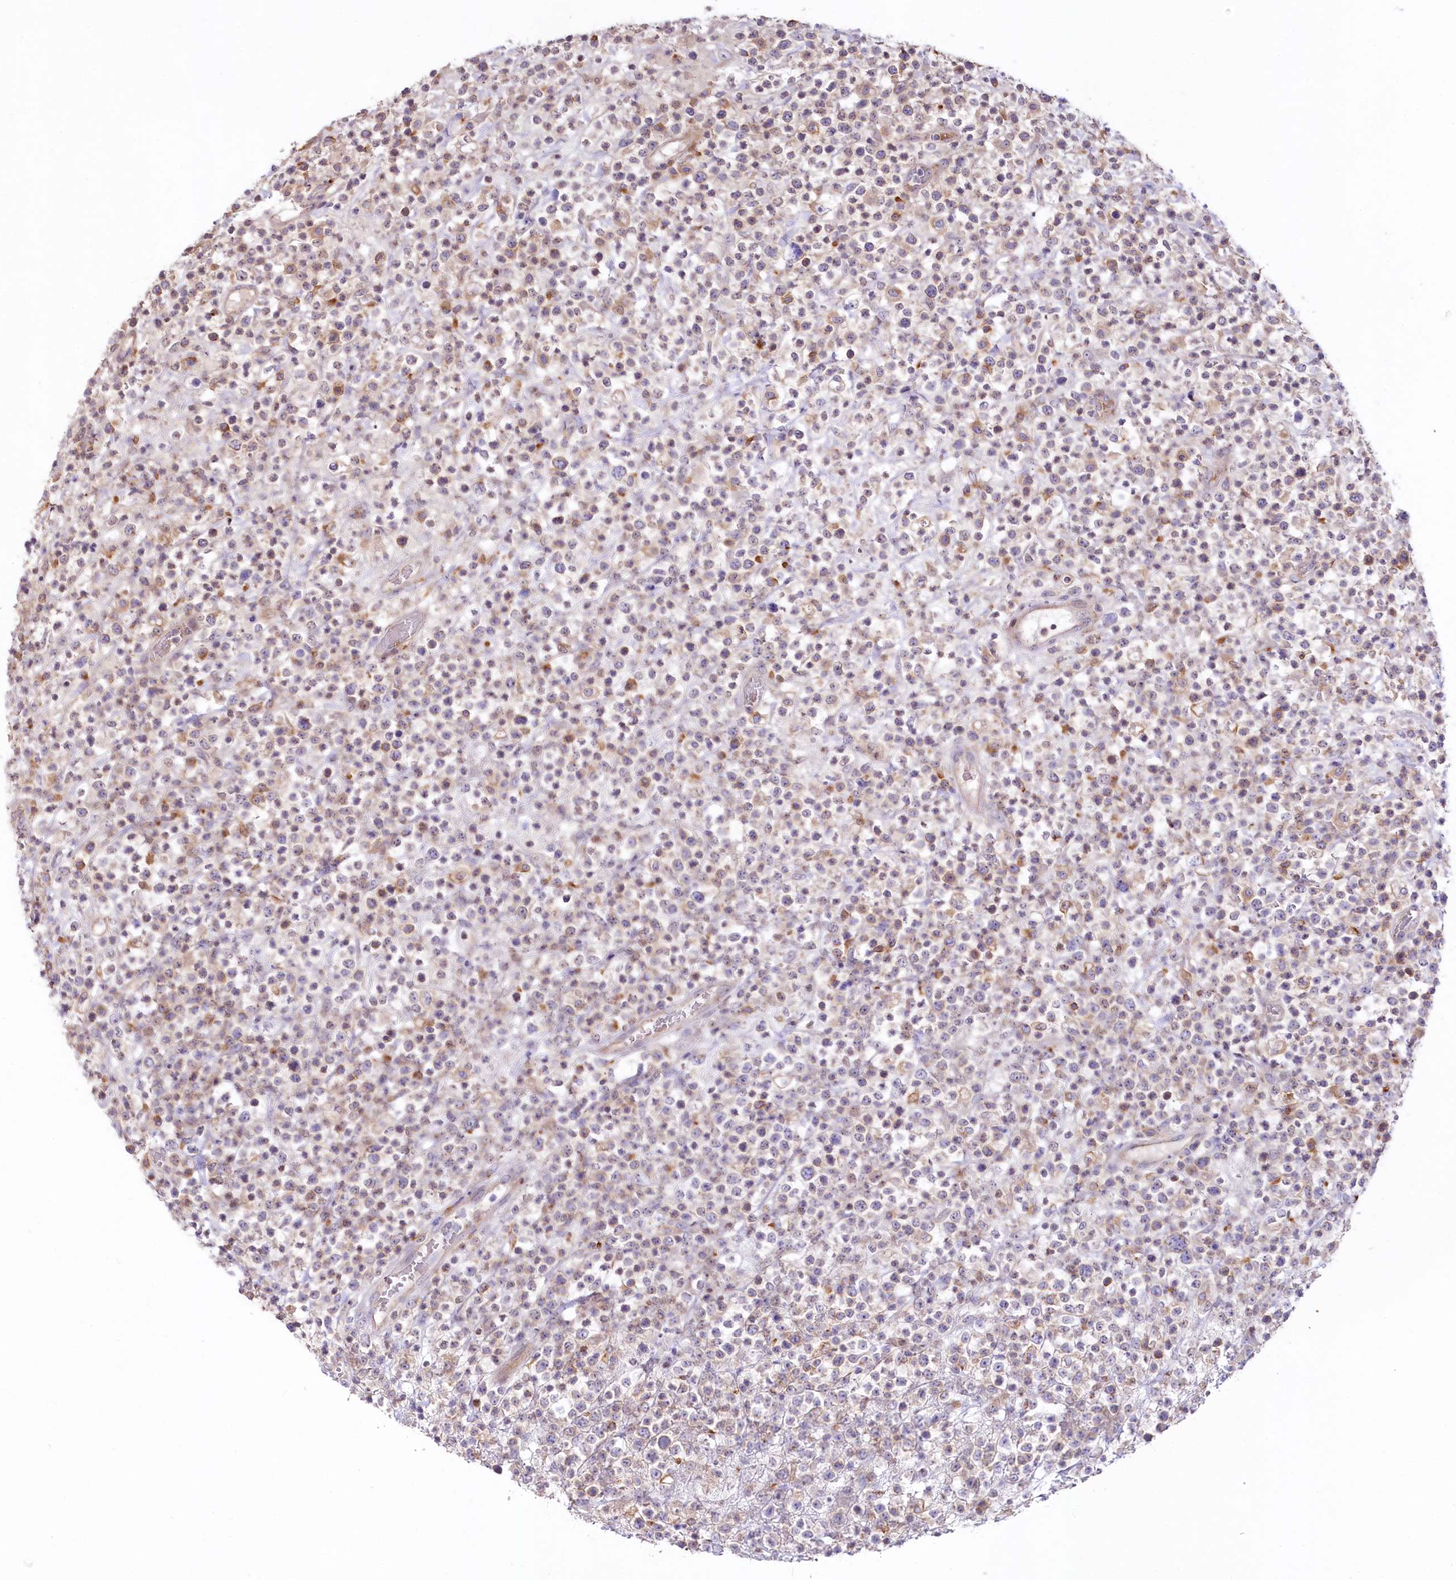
{"staining": {"intensity": "negative", "quantity": "none", "location": "none"}, "tissue": "lymphoma", "cell_type": "Tumor cells", "image_type": "cancer", "snomed": [{"axis": "morphology", "description": "Malignant lymphoma, non-Hodgkin's type, High grade"}, {"axis": "topography", "description": "Colon"}], "caption": "IHC photomicrograph of neoplastic tissue: lymphoma stained with DAB (3,3'-diaminobenzidine) shows no significant protein positivity in tumor cells.", "gene": "SLC6A11", "patient": {"sex": "female", "age": 53}}